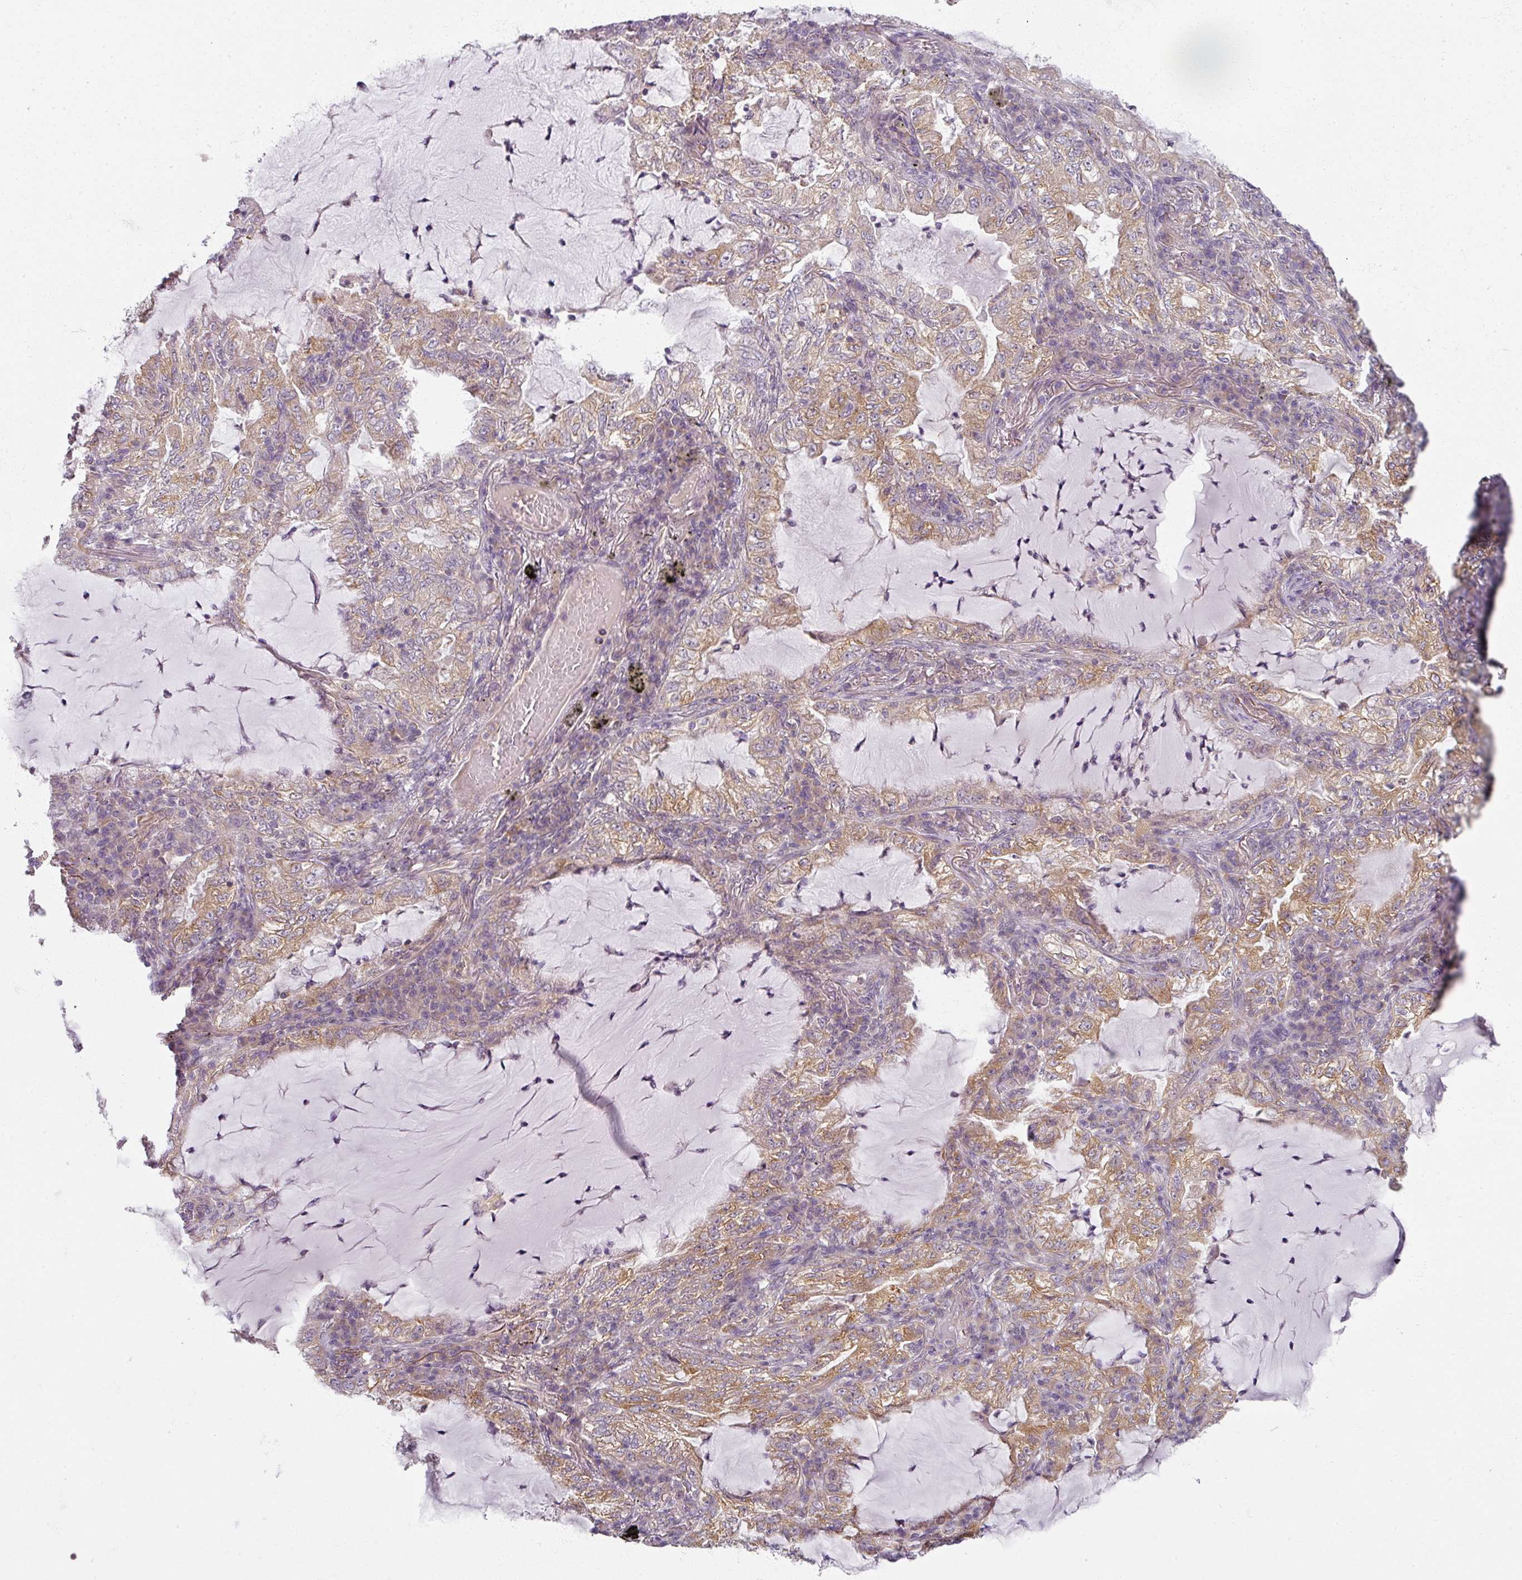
{"staining": {"intensity": "moderate", "quantity": "25%-75%", "location": "cytoplasmic/membranous"}, "tissue": "lung cancer", "cell_type": "Tumor cells", "image_type": "cancer", "snomed": [{"axis": "morphology", "description": "Adenocarcinoma, NOS"}, {"axis": "topography", "description": "Lung"}], "caption": "Lung adenocarcinoma stained with a protein marker demonstrates moderate staining in tumor cells.", "gene": "AGPAT4", "patient": {"sex": "female", "age": 73}}